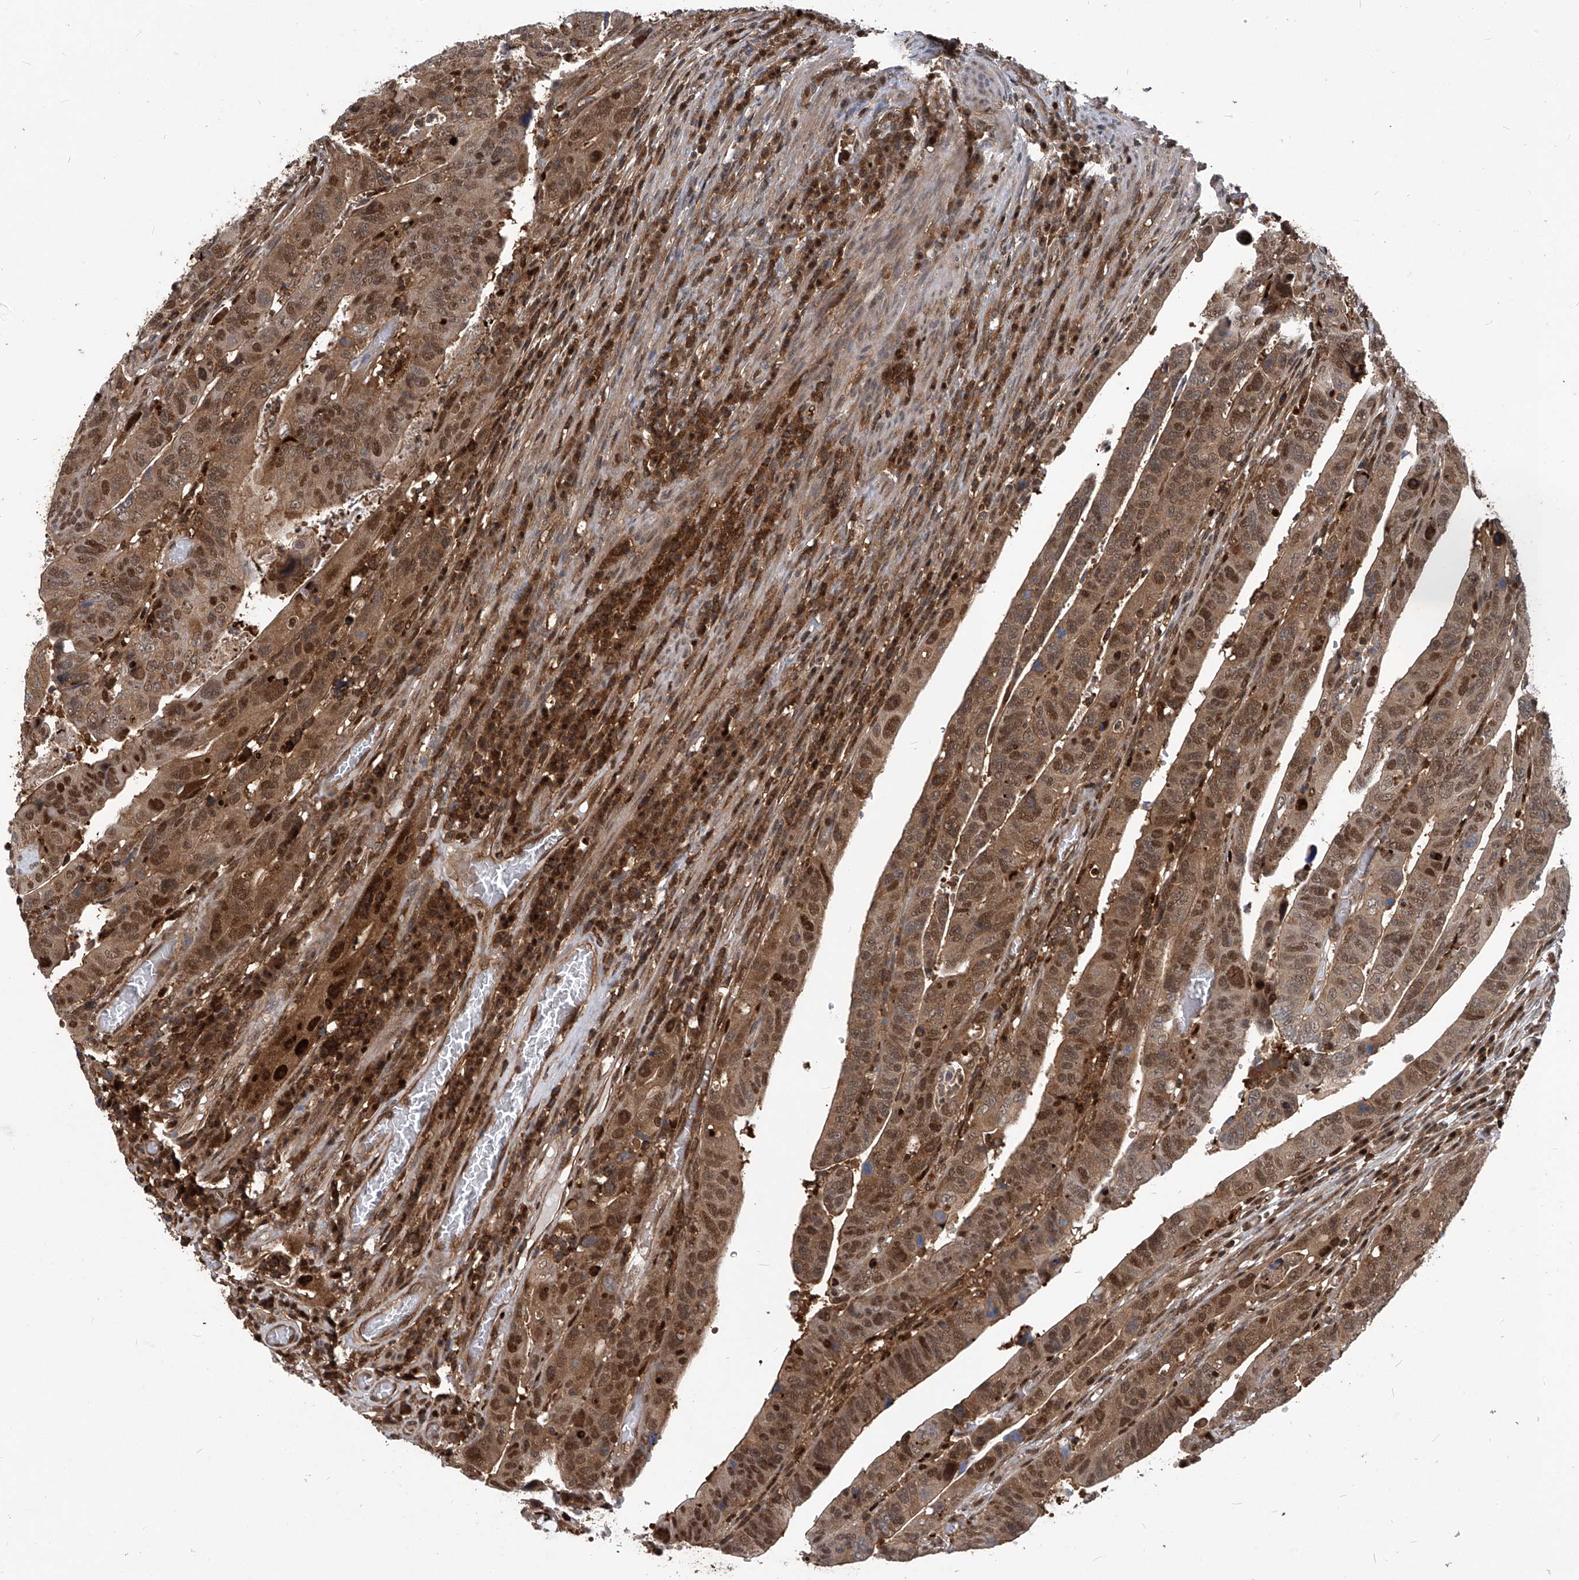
{"staining": {"intensity": "moderate", "quantity": ">75%", "location": "cytoplasmic/membranous,nuclear"}, "tissue": "colorectal cancer", "cell_type": "Tumor cells", "image_type": "cancer", "snomed": [{"axis": "morphology", "description": "Normal tissue, NOS"}, {"axis": "morphology", "description": "Adenocarcinoma, NOS"}, {"axis": "topography", "description": "Rectum"}], "caption": "A histopathology image showing moderate cytoplasmic/membranous and nuclear staining in about >75% of tumor cells in colorectal cancer, as visualized by brown immunohistochemical staining.", "gene": "PSMB1", "patient": {"sex": "female", "age": 65}}